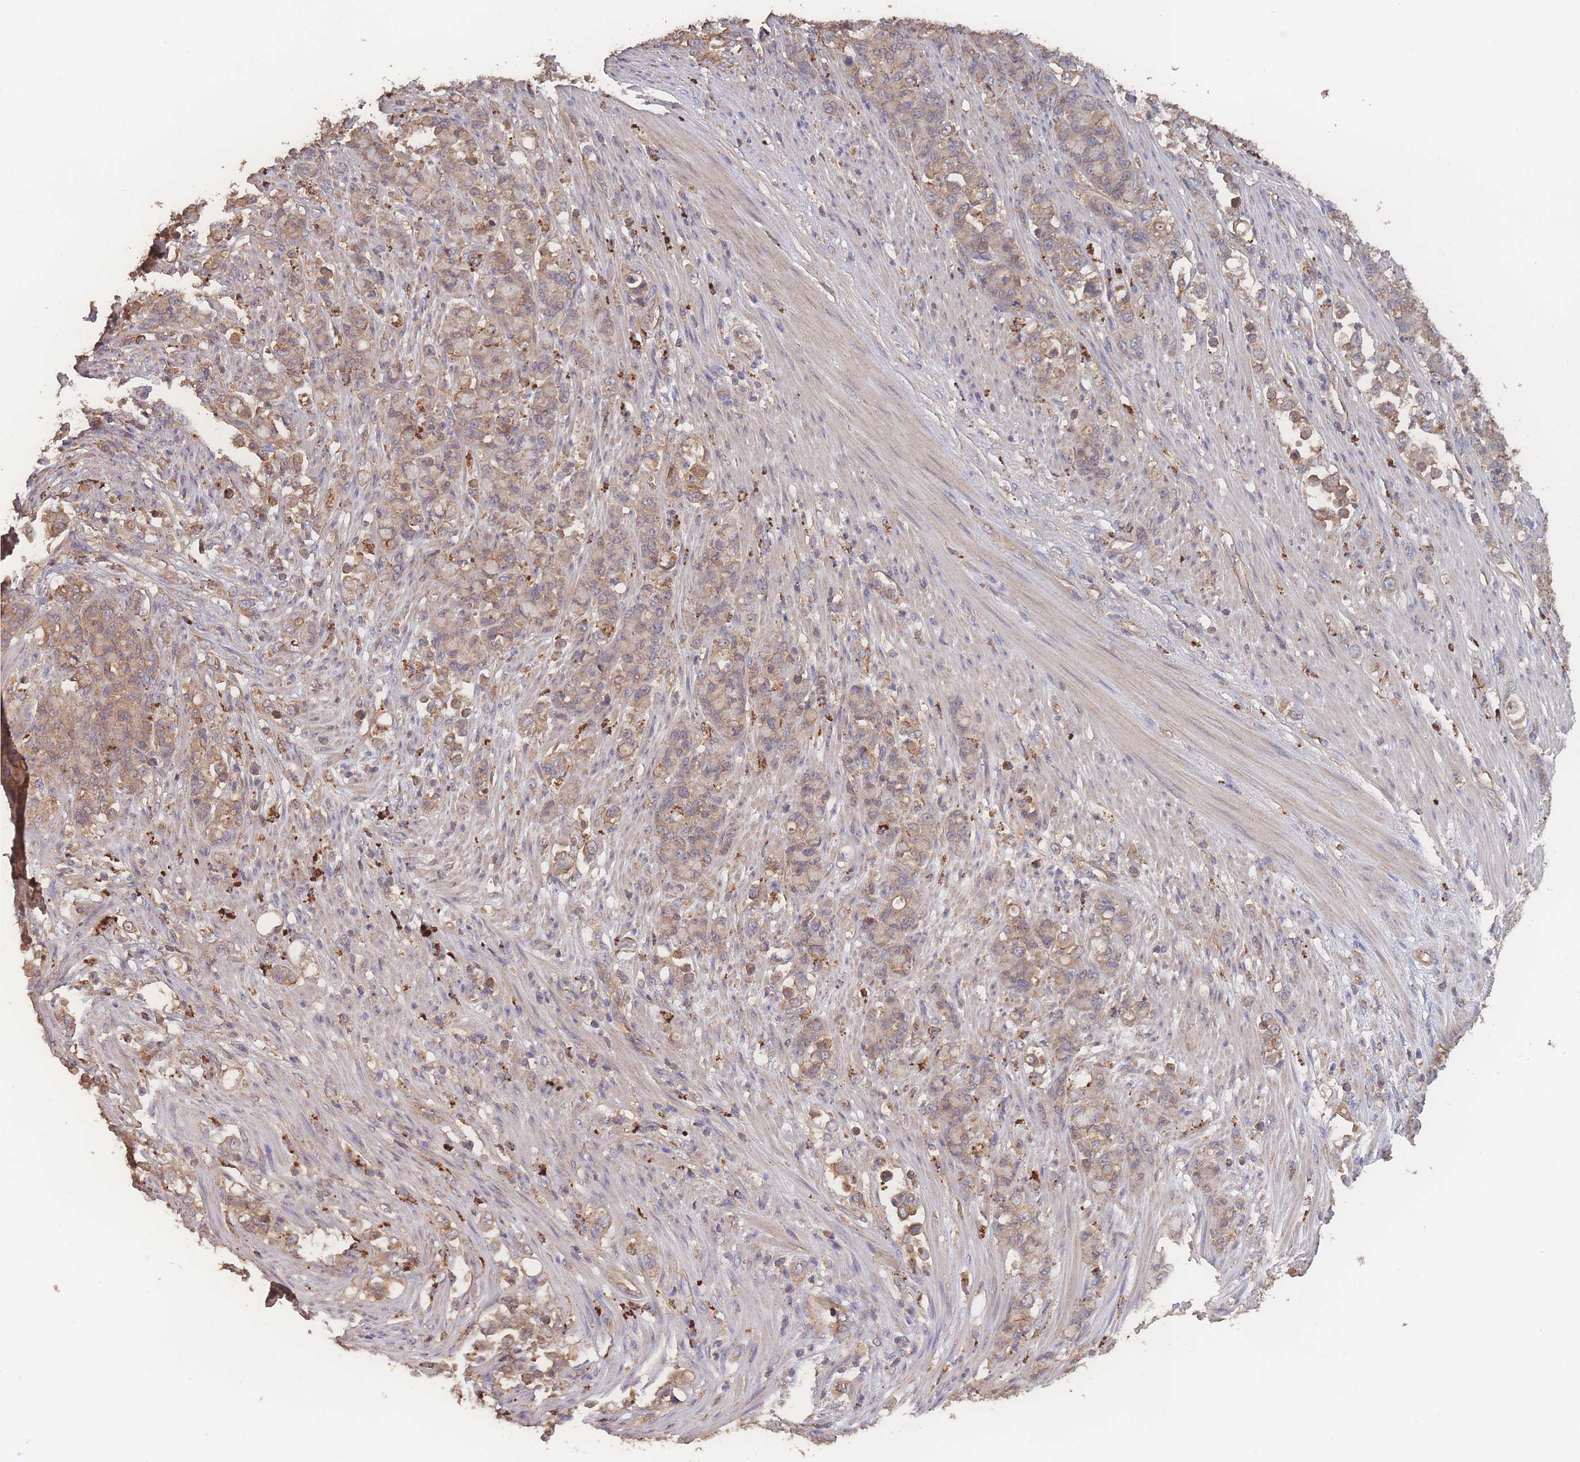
{"staining": {"intensity": "moderate", "quantity": "25%-75%", "location": "cytoplasmic/membranous"}, "tissue": "stomach cancer", "cell_type": "Tumor cells", "image_type": "cancer", "snomed": [{"axis": "morphology", "description": "Normal tissue, NOS"}, {"axis": "morphology", "description": "Adenocarcinoma, NOS"}, {"axis": "topography", "description": "Stomach"}], "caption": "A high-resolution histopathology image shows immunohistochemistry staining of stomach adenocarcinoma, which displays moderate cytoplasmic/membranous positivity in approximately 25%-75% of tumor cells. (Brightfield microscopy of DAB IHC at high magnification).", "gene": "ATXN10", "patient": {"sex": "female", "age": 79}}